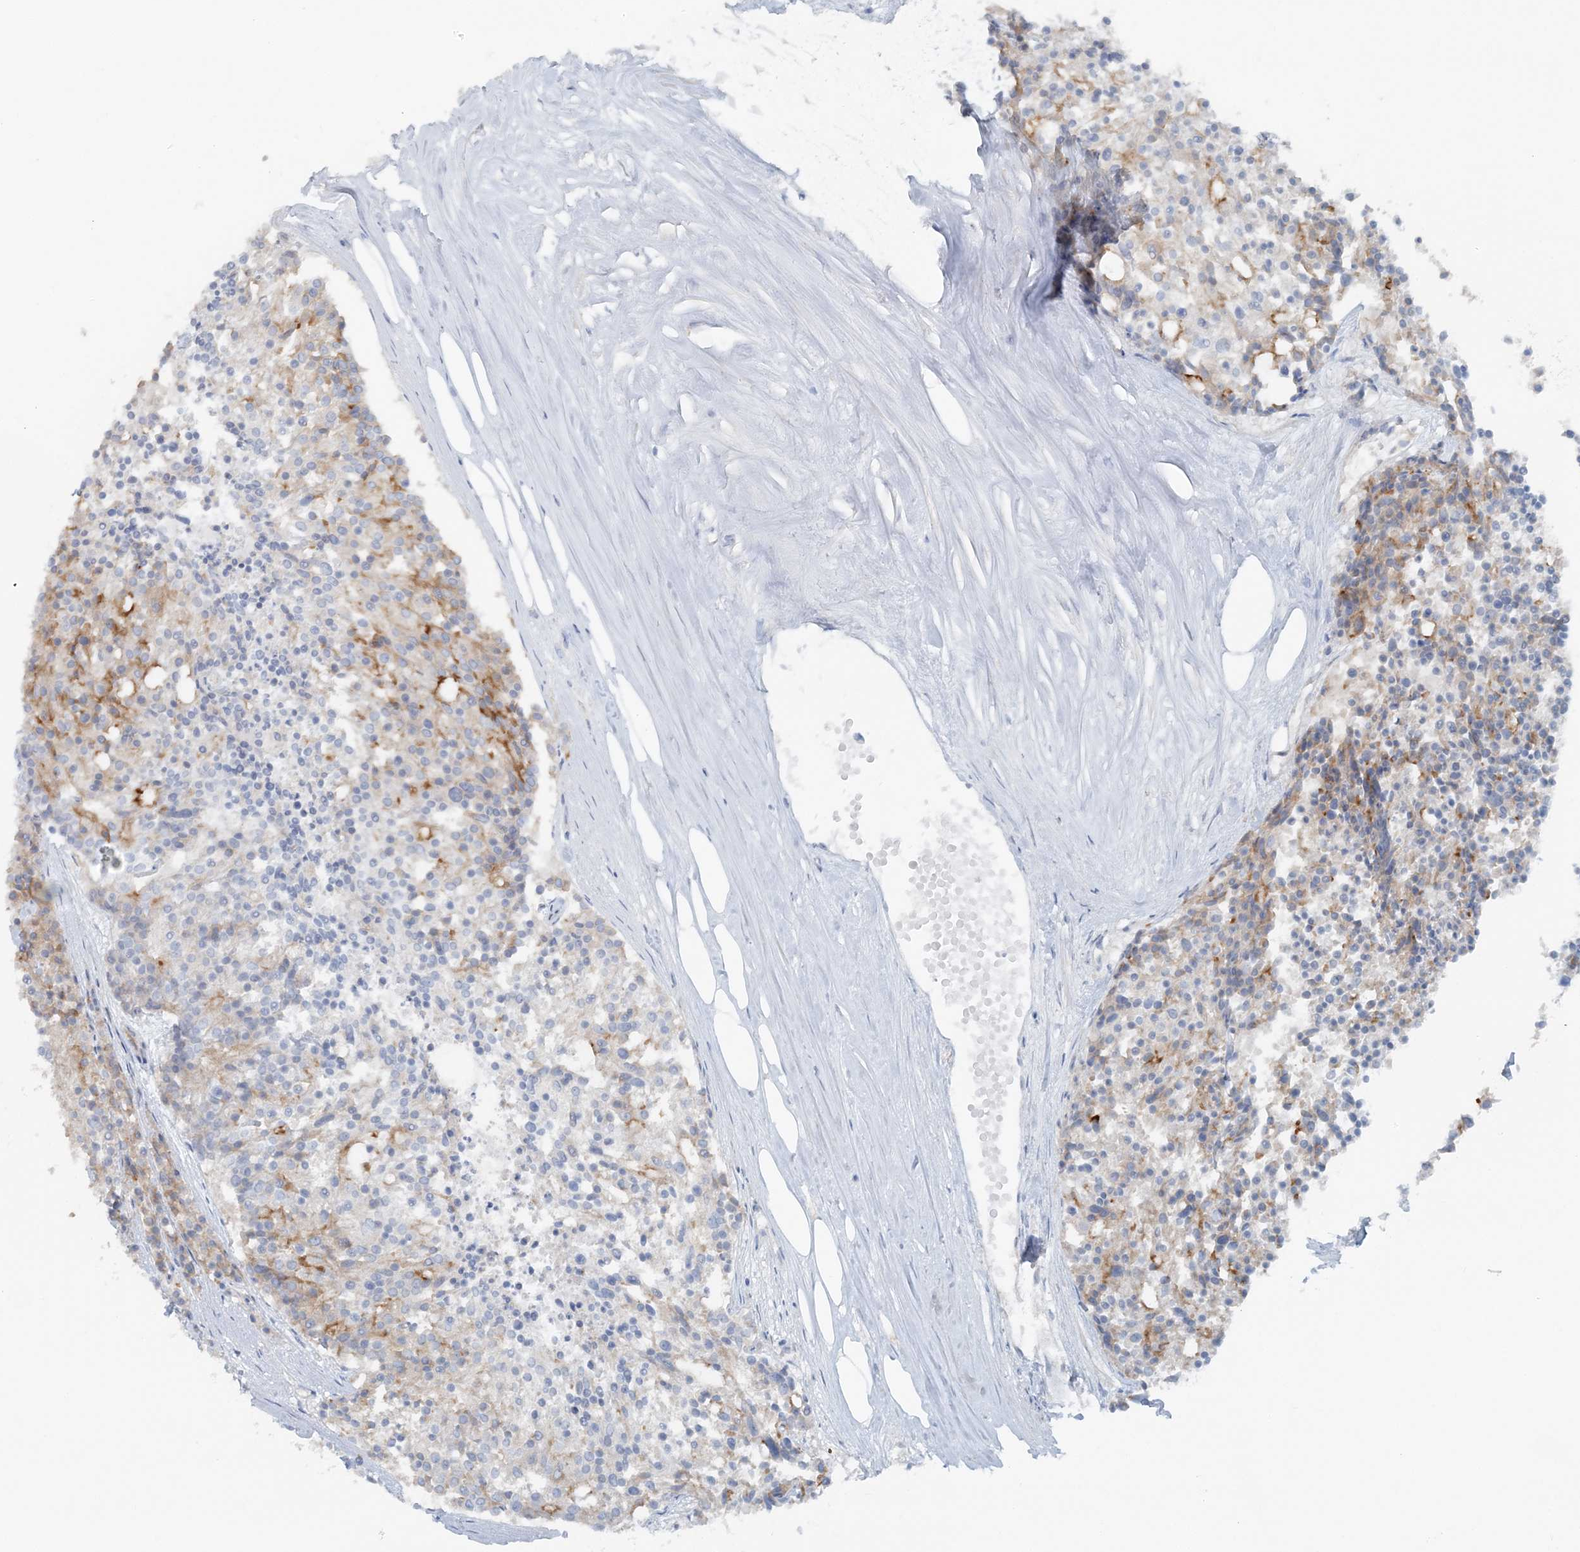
{"staining": {"intensity": "moderate", "quantity": "<25%", "location": "cytoplasmic/membranous"}, "tissue": "carcinoid", "cell_type": "Tumor cells", "image_type": "cancer", "snomed": [{"axis": "morphology", "description": "Carcinoid, malignant, NOS"}, {"axis": "topography", "description": "Pancreas"}], "caption": "The image exhibits staining of carcinoid (malignant), revealing moderate cytoplasmic/membranous protein expression (brown color) within tumor cells. (Brightfield microscopy of DAB IHC at high magnification).", "gene": "ATP11A", "patient": {"sex": "female", "age": 54}}